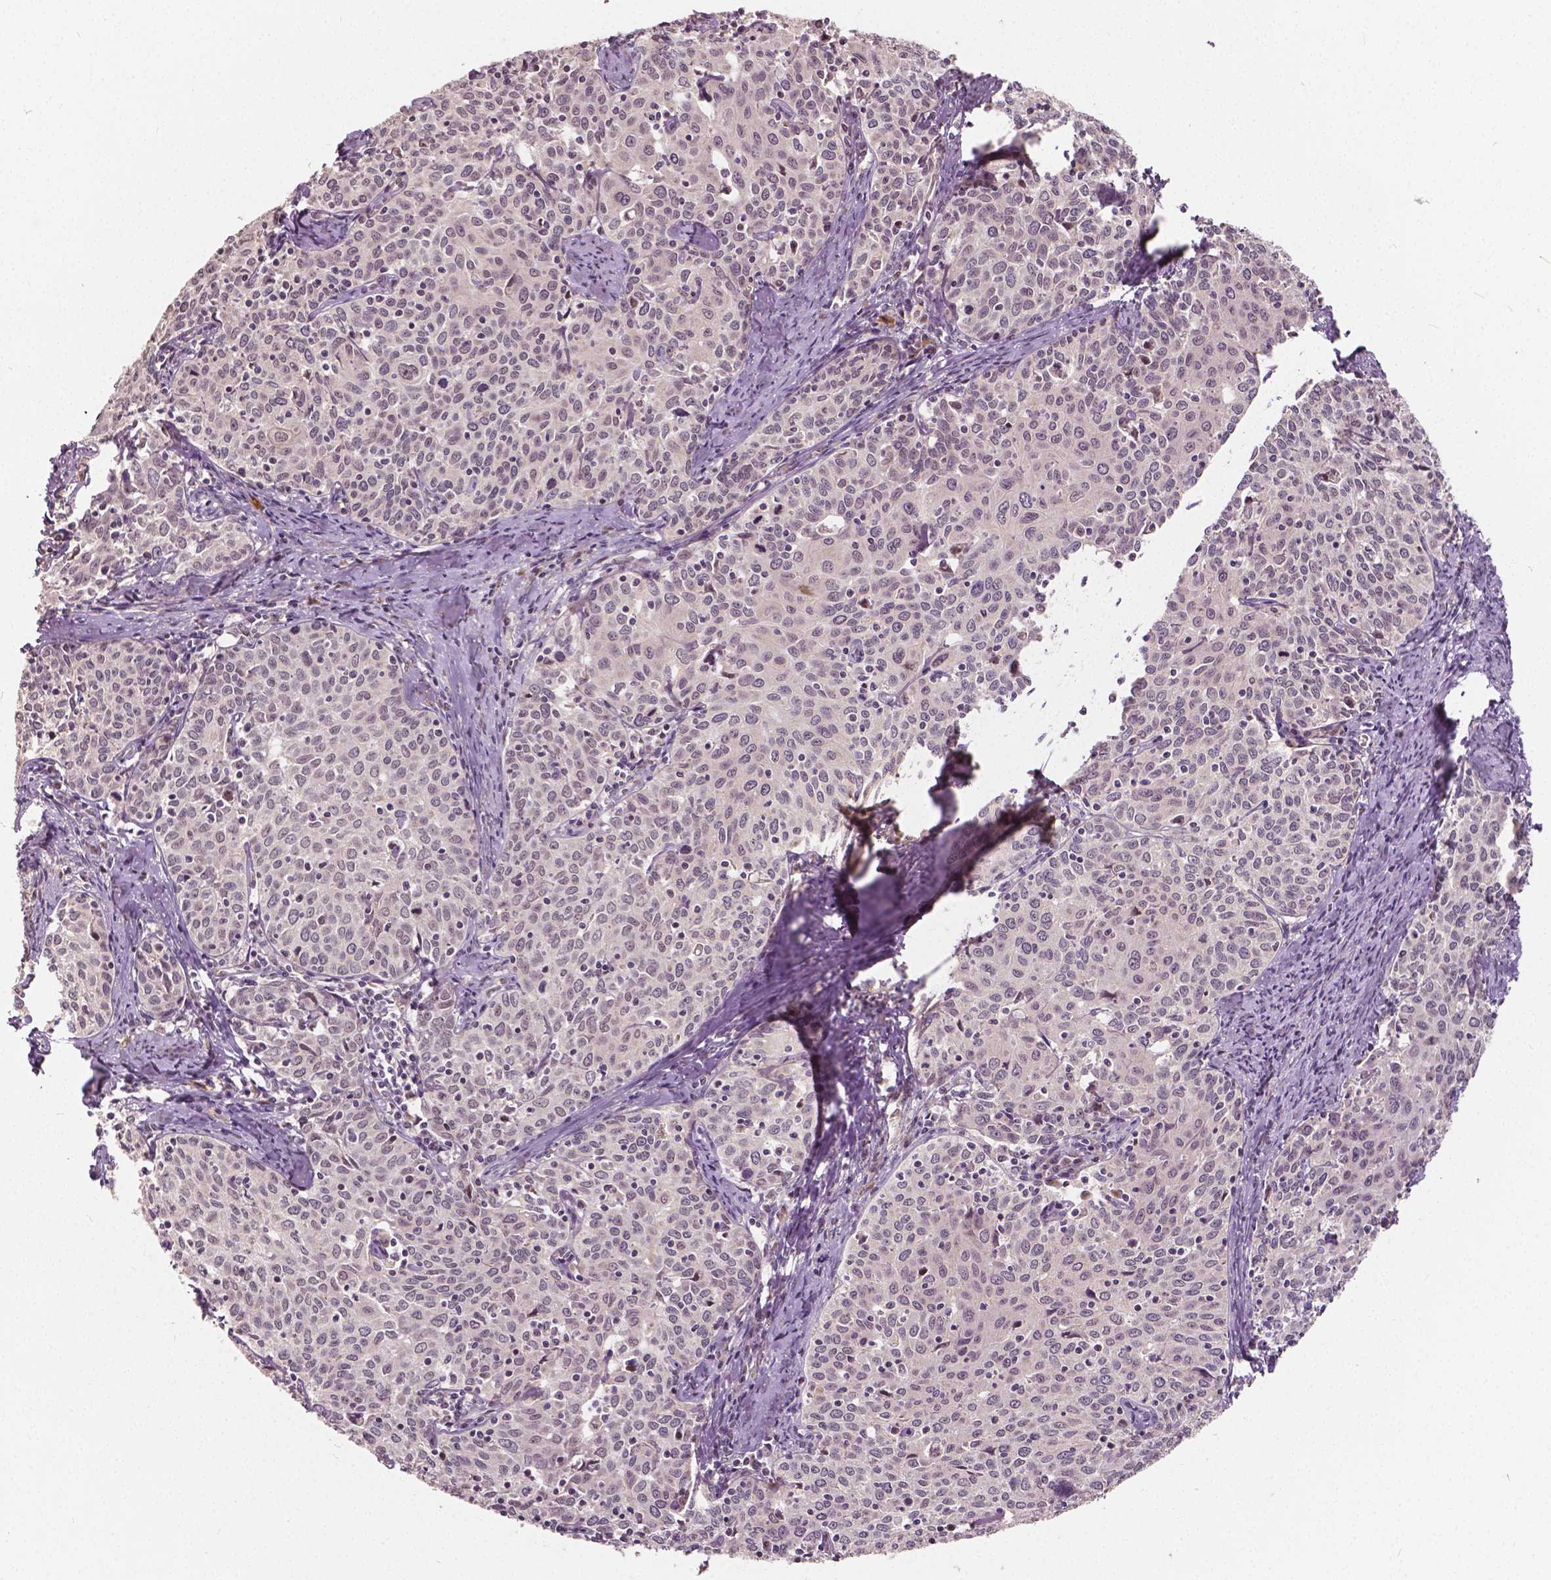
{"staining": {"intensity": "negative", "quantity": "none", "location": "none"}, "tissue": "cervical cancer", "cell_type": "Tumor cells", "image_type": "cancer", "snomed": [{"axis": "morphology", "description": "Squamous cell carcinoma, NOS"}, {"axis": "topography", "description": "Cervix"}], "caption": "Squamous cell carcinoma (cervical) was stained to show a protein in brown. There is no significant expression in tumor cells.", "gene": "HMBOX1", "patient": {"sex": "female", "age": 62}}